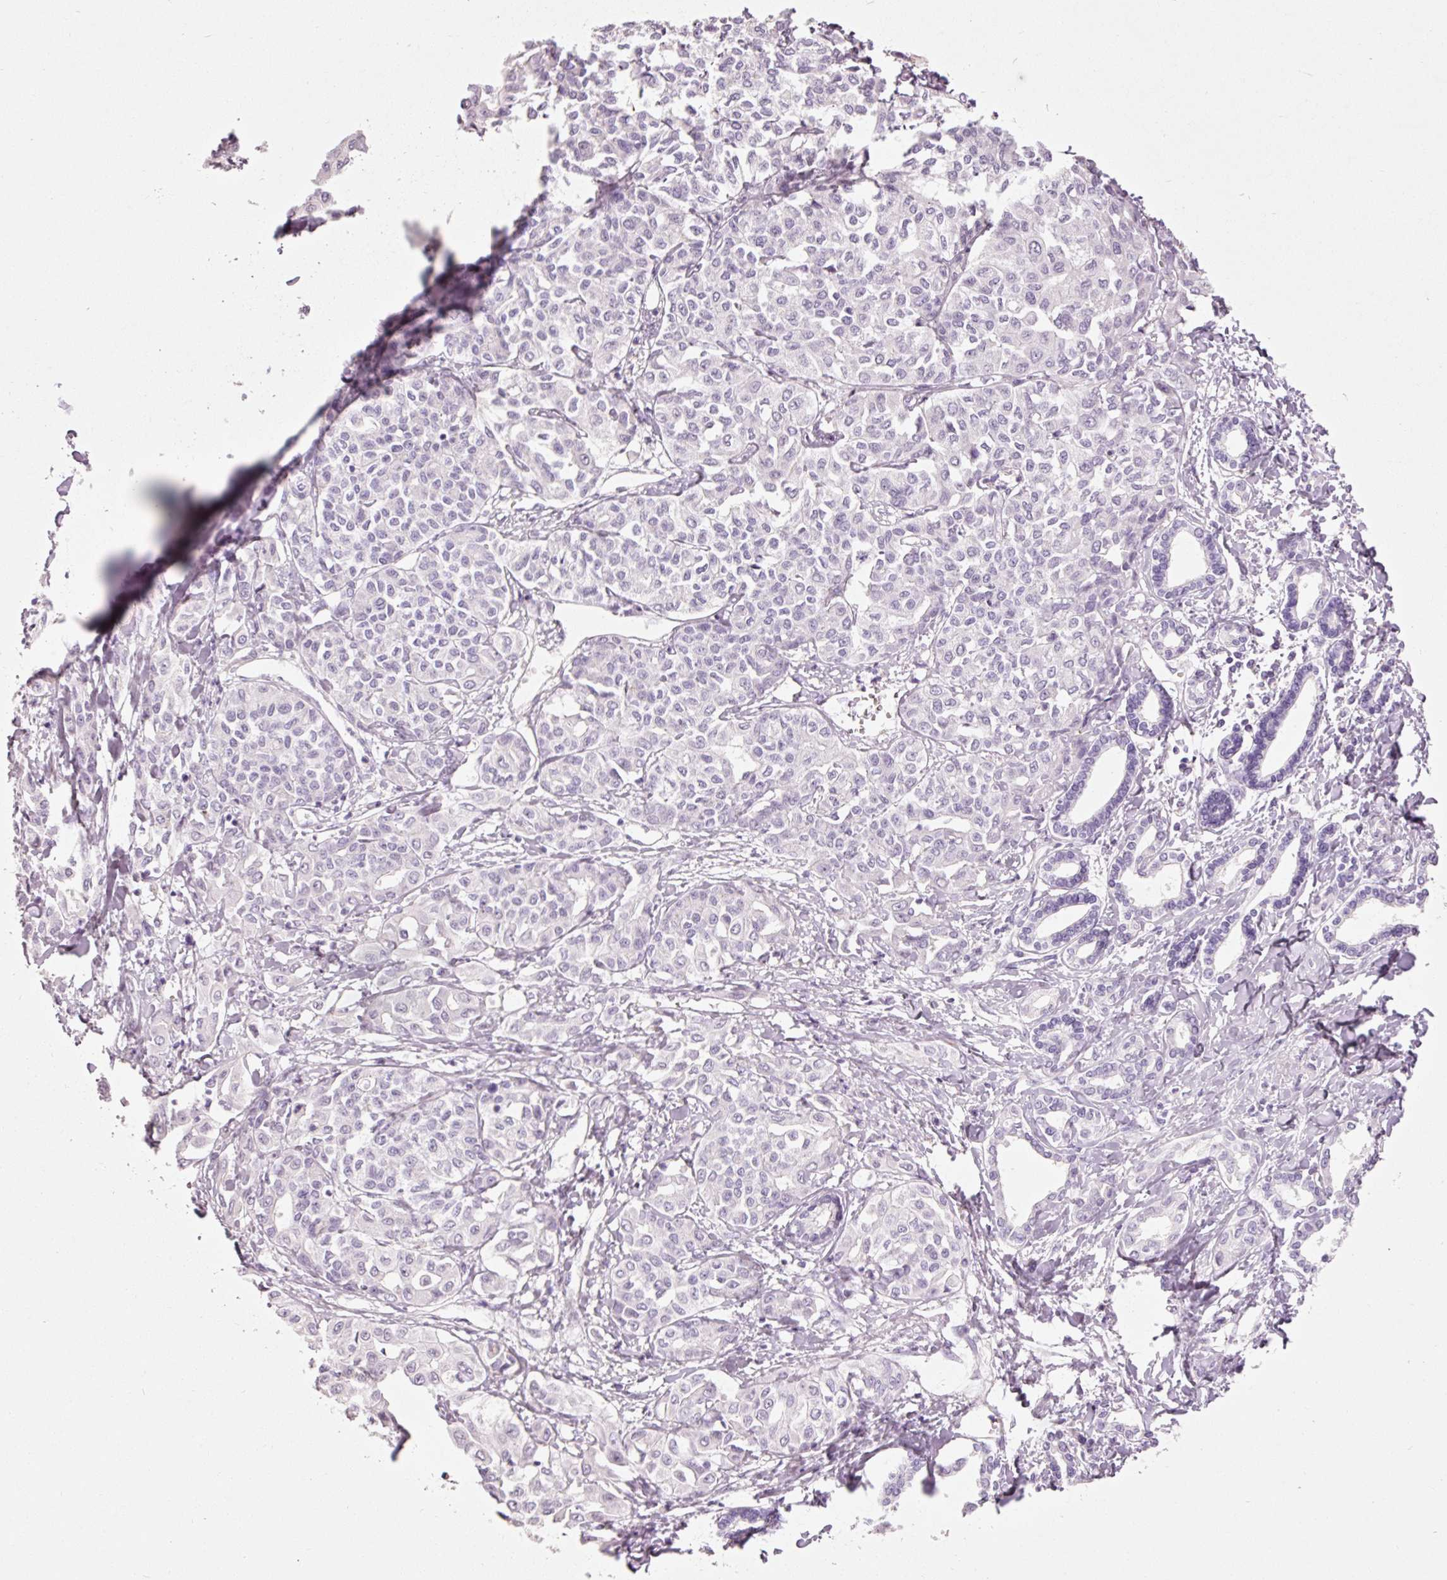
{"staining": {"intensity": "negative", "quantity": "none", "location": "none"}, "tissue": "liver cancer", "cell_type": "Tumor cells", "image_type": "cancer", "snomed": [{"axis": "morphology", "description": "Cholangiocarcinoma"}, {"axis": "topography", "description": "Liver"}], "caption": "This is an IHC micrograph of human cholangiocarcinoma (liver). There is no positivity in tumor cells.", "gene": "MUC5AC", "patient": {"sex": "female", "age": 77}}